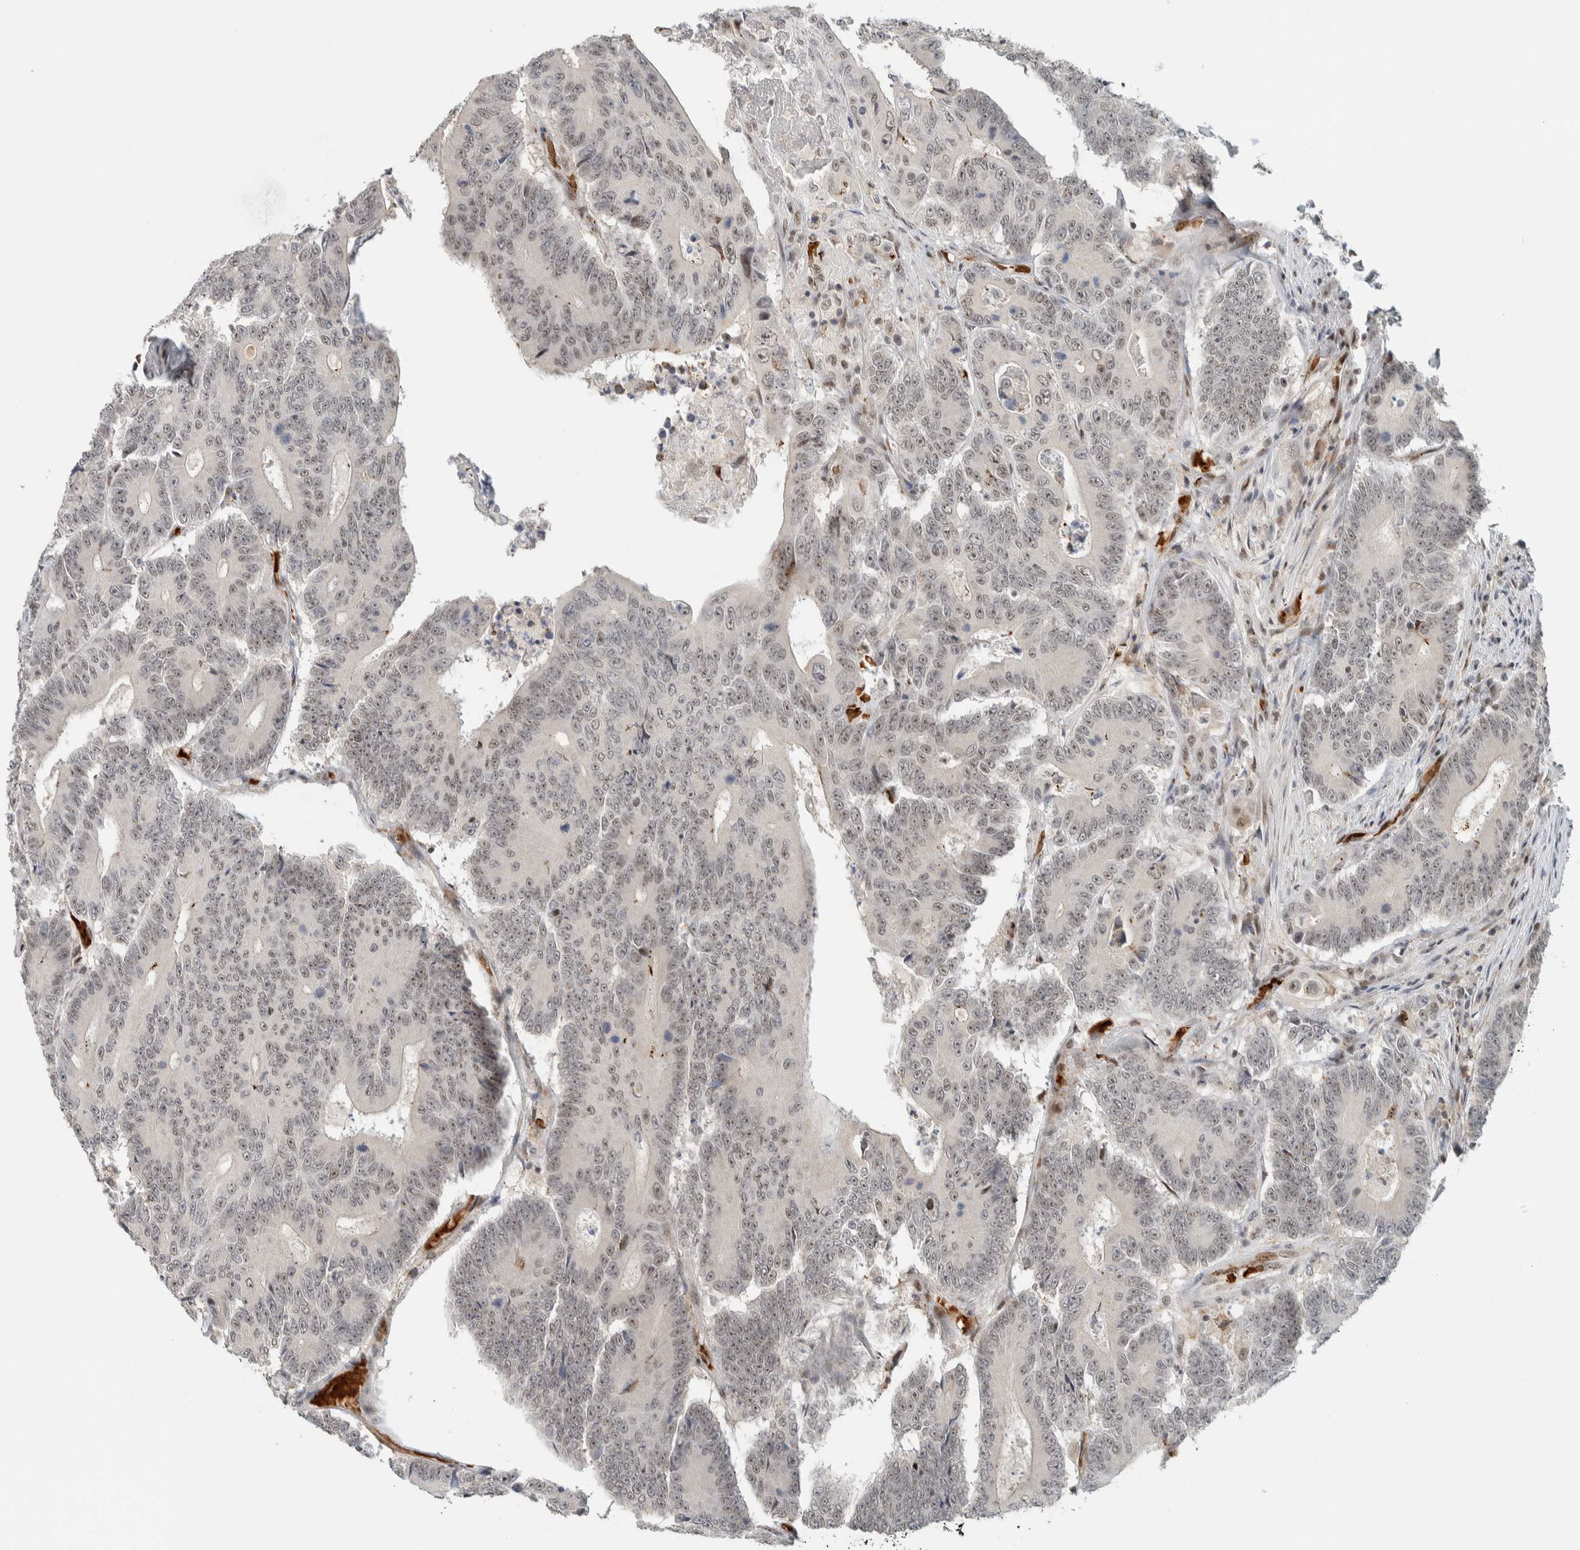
{"staining": {"intensity": "weak", "quantity": "25%-75%", "location": "nuclear"}, "tissue": "colorectal cancer", "cell_type": "Tumor cells", "image_type": "cancer", "snomed": [{"axis": "morphology", "description": "Adenocarcinoma, NOS"}, {"axis": "topography", "description": "Colon"}], "caption": "There is low levels of weak nuclear staining in tumor cells of colorectal adenocarcinoma, as demonstrated by immunohistochemical staining (brown color).", "gene": "ZBTB2", "patient": {"sex": "male", "age": 83}}